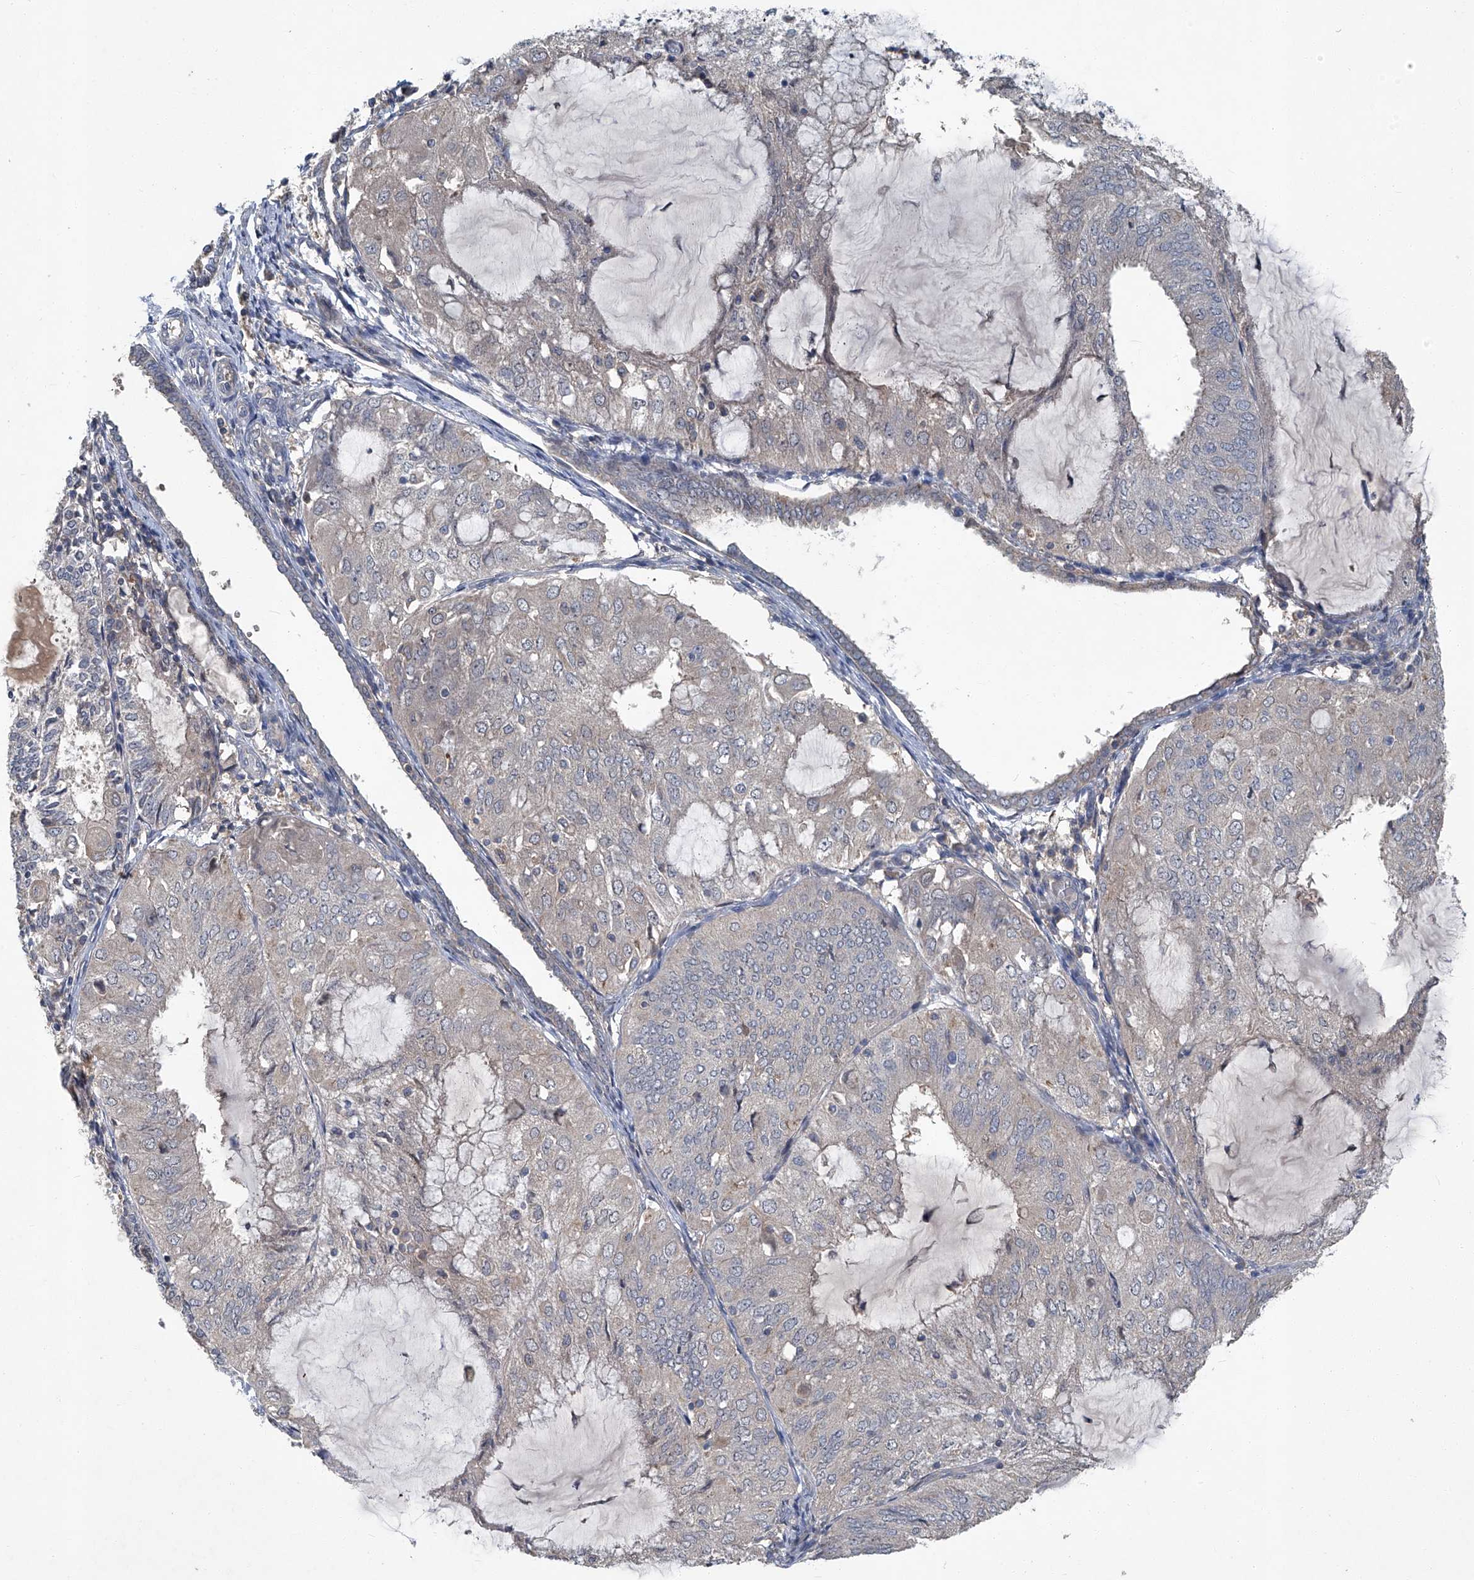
{"staining": {"intensity": "negative", "quantity": "none", "location": "none"}, "tissue": "endometrial cancer", "cell_type": "Tumor cells", "image_type": "cancer", "snomed": [{"axis": "morphology", "description": "Adenocarcinoma, NOS"}, {"axis": "topography", "description": "Endometrium"}], "caption": "This is an IHC histopathology image of human endometrial cancer. There is no expression in tumor cells.", "gene": "ANKRD34A", "patient": {"sex": "female", "age": 81}}